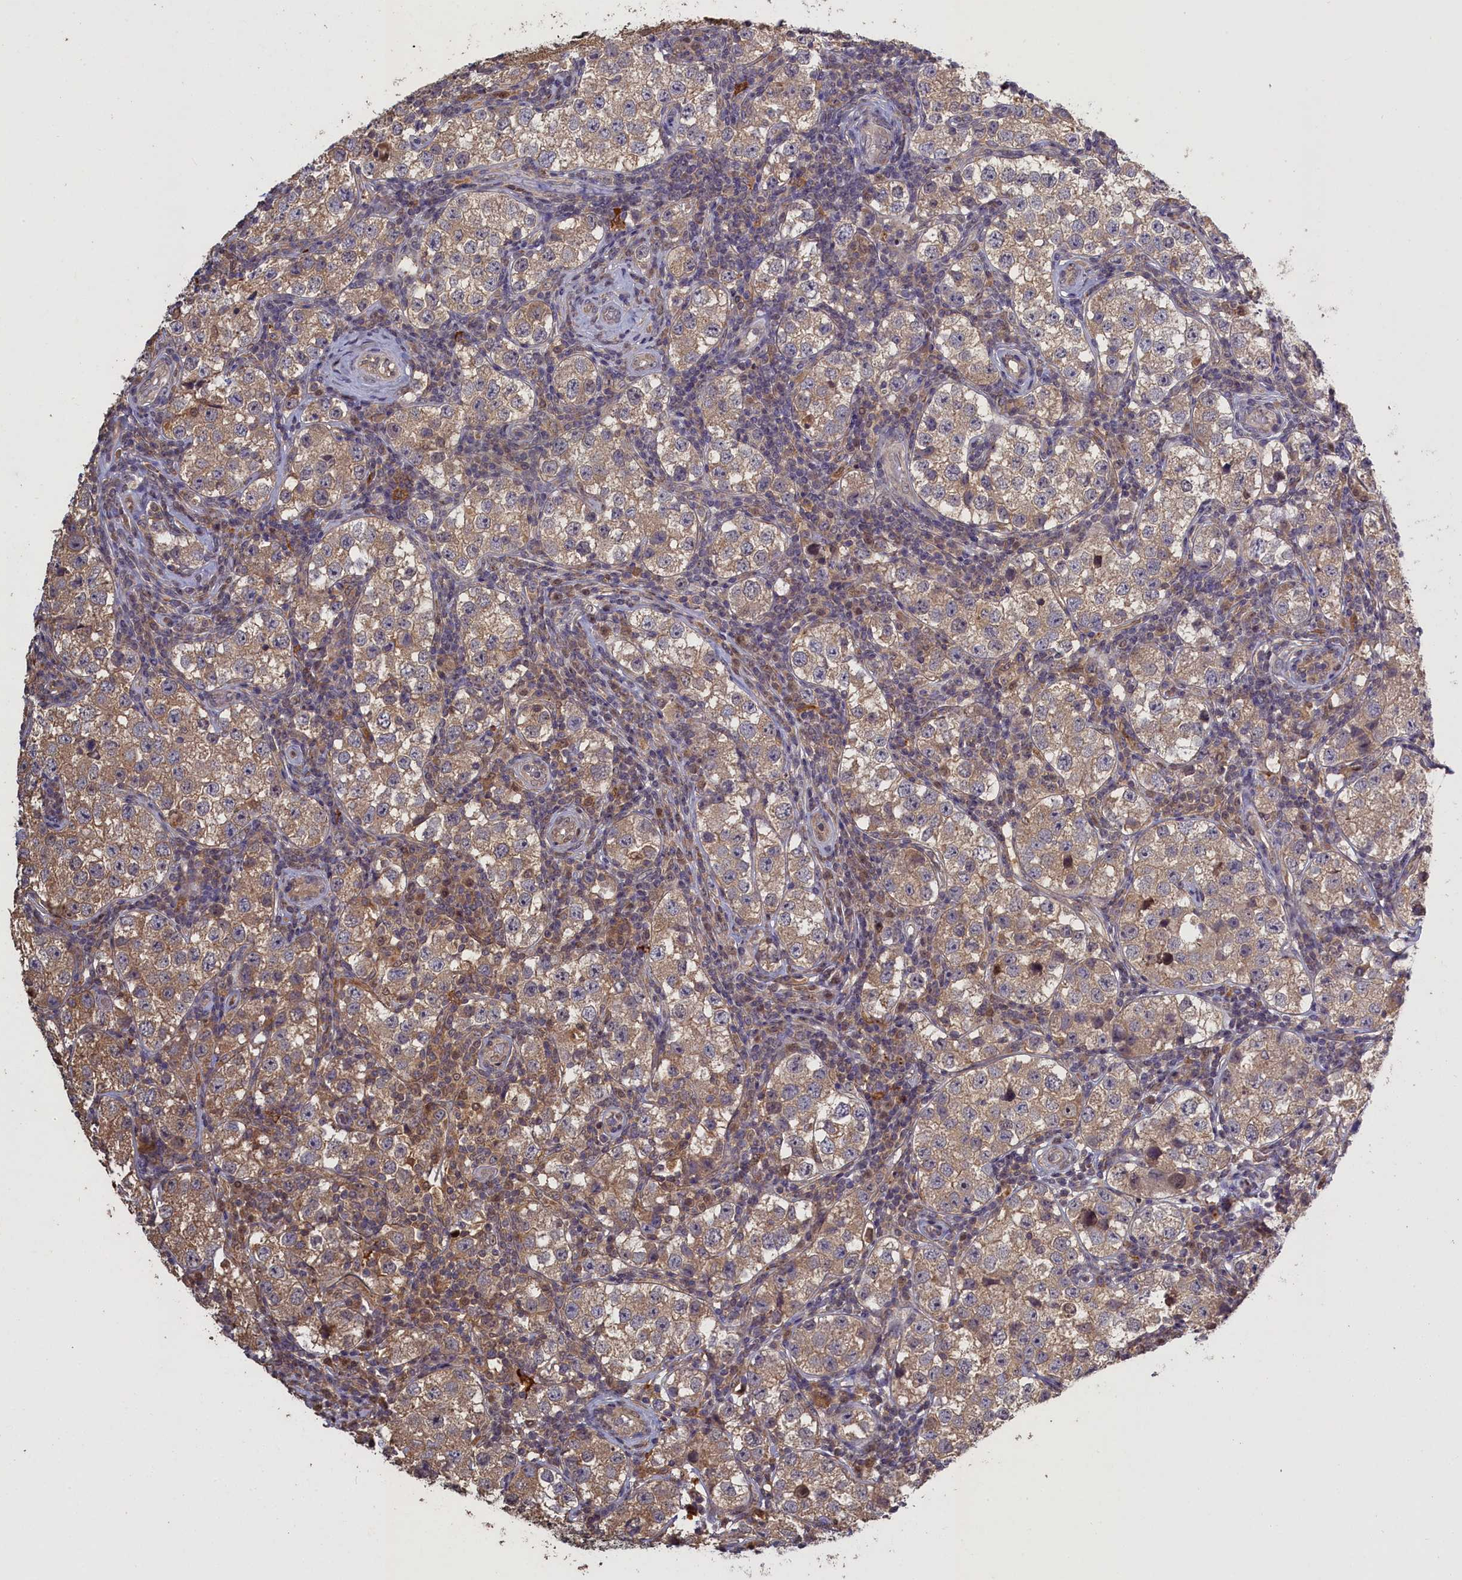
{"staining": {"intensity": "moderate", "quantity": ">75%", "location": "cytoplasmic/membranous"}, "tissue": "testis cancer", "cell_type": "Tumor cells", "image_type": "cancer", "snomed": [{"axis": "morphology", "description": "Seminoma, NOS"}, {"axis": "topography", "description": "Testis"}], "caption": "Testis seminoma was stained to show a protein in brown. There is medium levels of moderate cytoplasmic/membranous positivity in approximately >75% of tumor cells.", "gene": "UCHL3", "patient": {"sex": "male", "age": 34}}